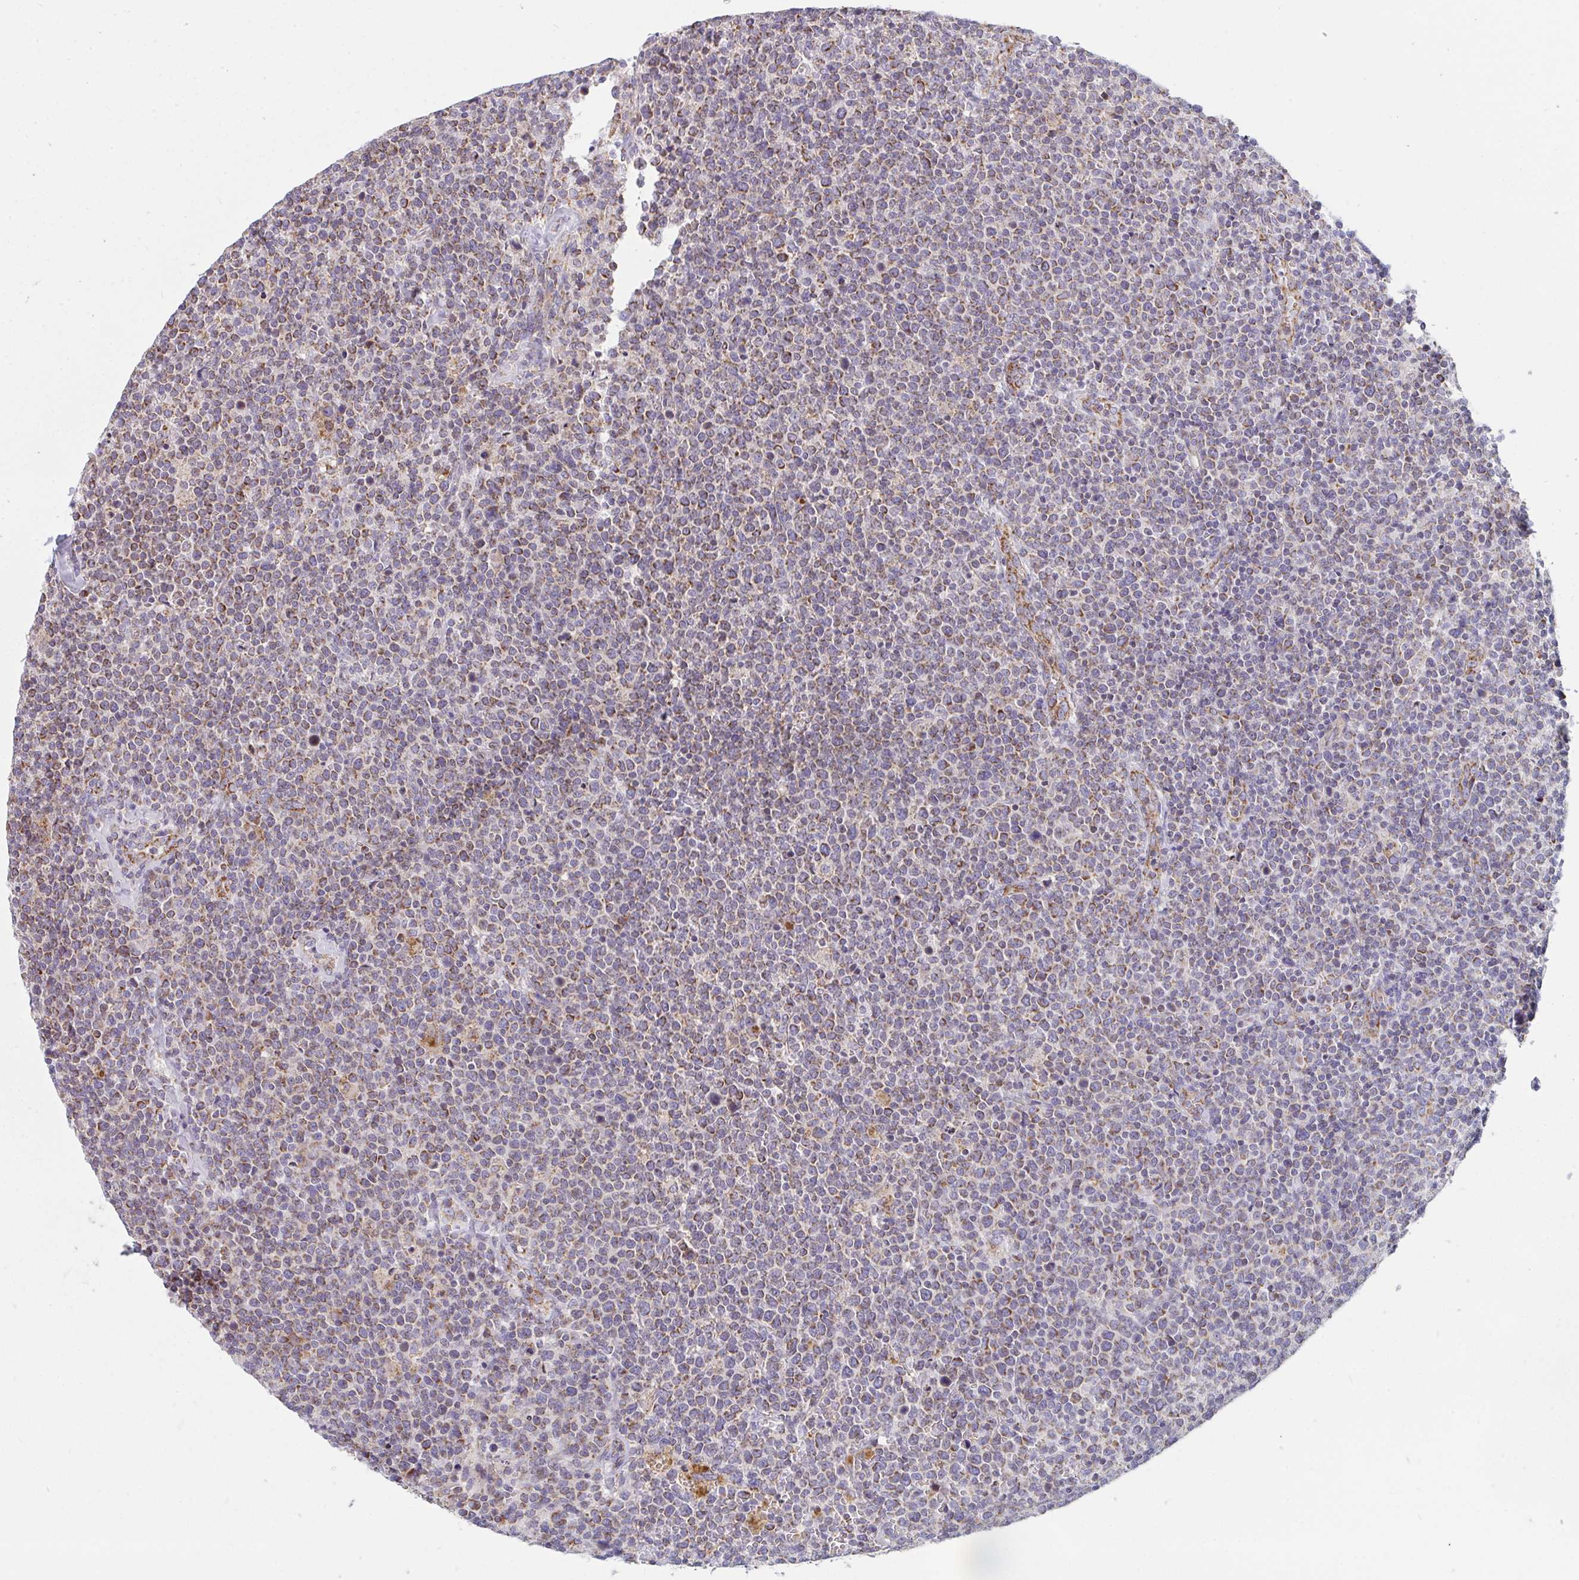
{"staining": {"intensity": "weak", "quantity": "25%-75%", "location": "cytoplasmic/membranous"}, "tissue": "lymphoma", "cell_type": "Tumor cells", "image_type": "cancer", "snomed": [{"axis": "morphology", "description": "Malignant lymphoma, non-Hodgkin's type, High grade"}, {"axis": "topography", "description": "Lymph node"}], "caption": "Immunohistochemical staining of high-grade malignant lymphoma, non-Hodgkin's type shows low levels of weak cytoplasmic/membranous protein expression in about 25%-75% of tumor cells.", "gene": "FAHD1", "patient": {"sex": "male", "age": 61}}